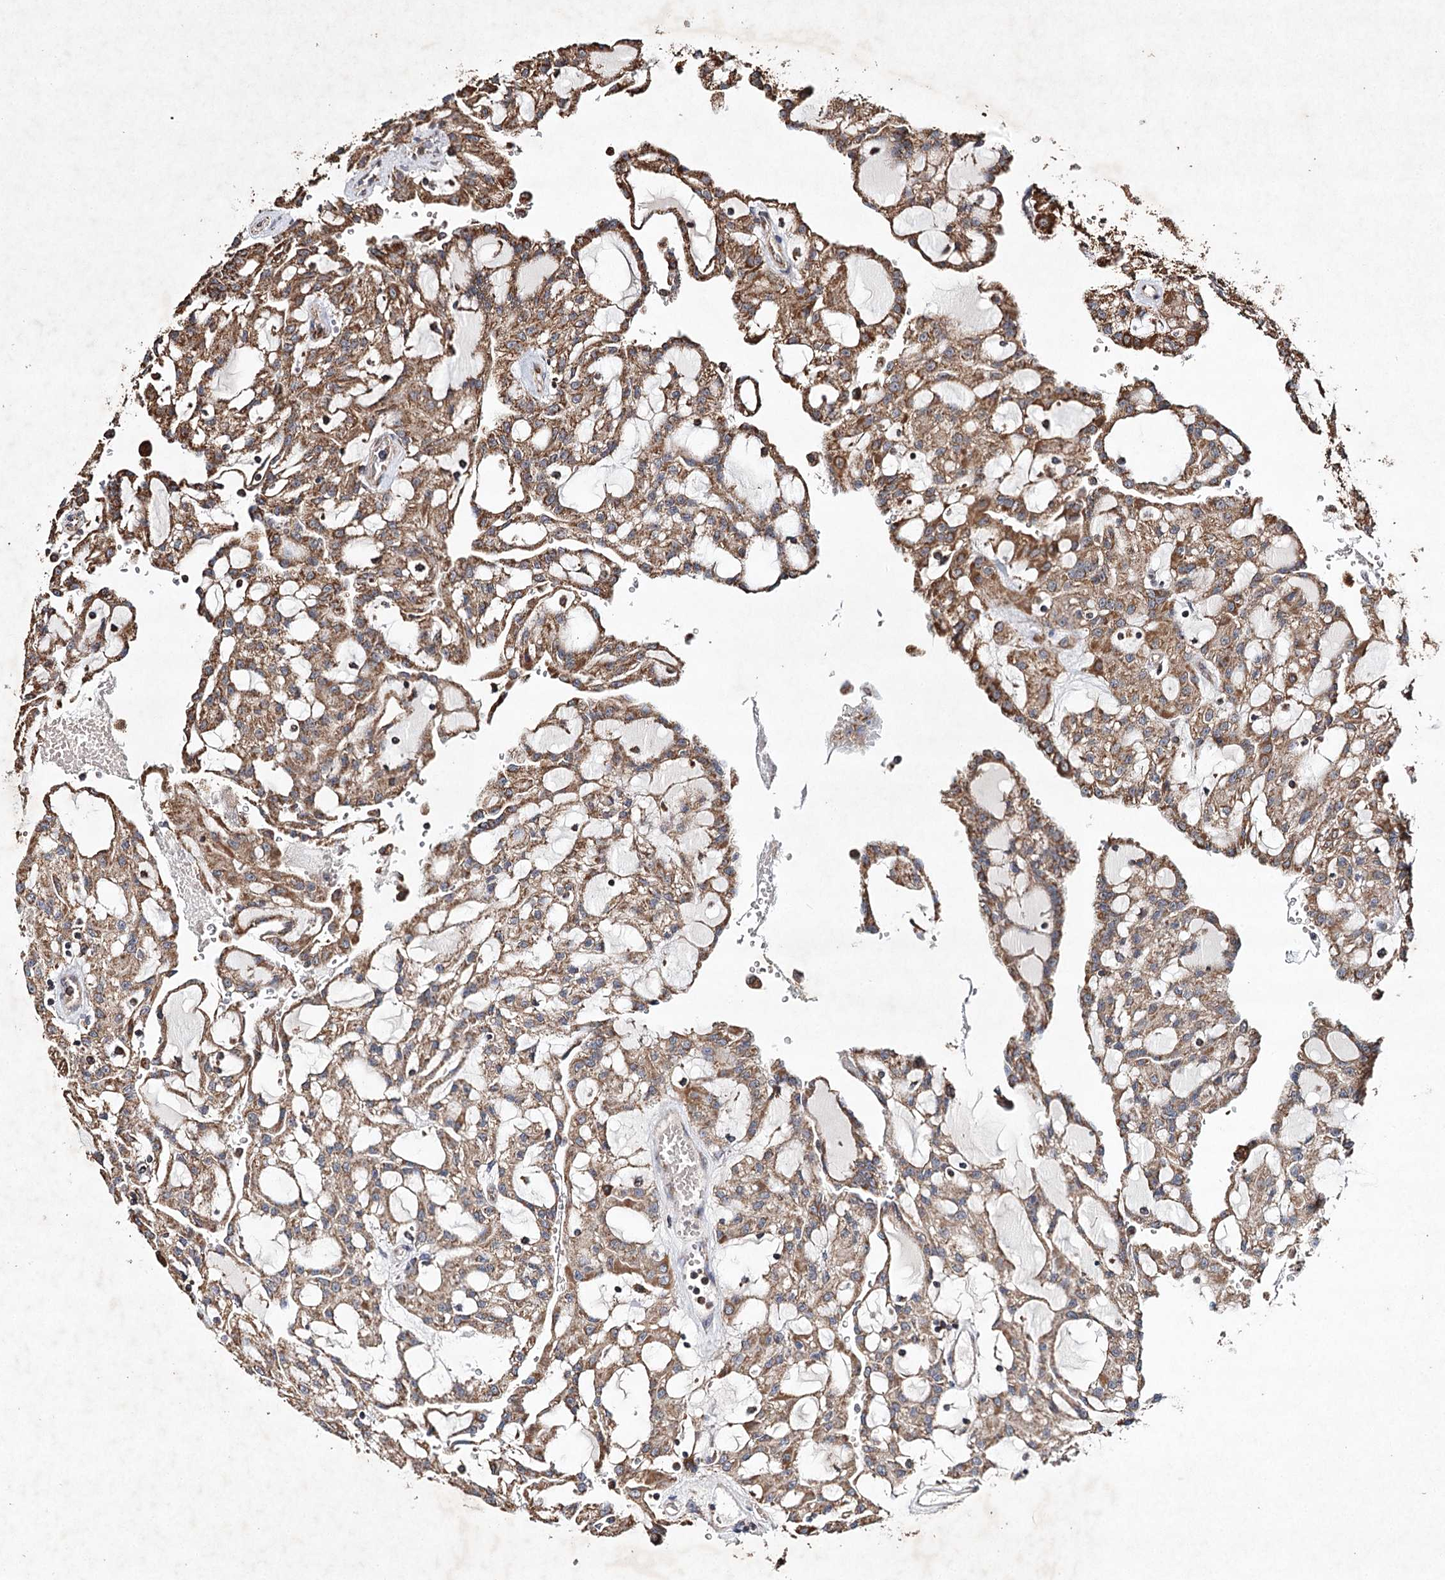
{"staining": {"intensity": "moderate", "quantity": ">75%", "location": "cytoplasmic/membranous"}, "tissue": "renal cancer", "cell_type": "Tumor cells", "image_type": "cancer", "snomed": [{"axis": "morphology", "description": "Adenocarcinoma, NOS"}, {"axis": "topography", "description": "Kidney"}], "caption": "Brown immunohistochemical staining in human adenocarcinoma (renal) exhibits moderate cytoplasmic/membranous positivity in approximately >75% of tumor cells.", "gene": "PIK3CB", "patient": {"sex": "male", "age": 63}}